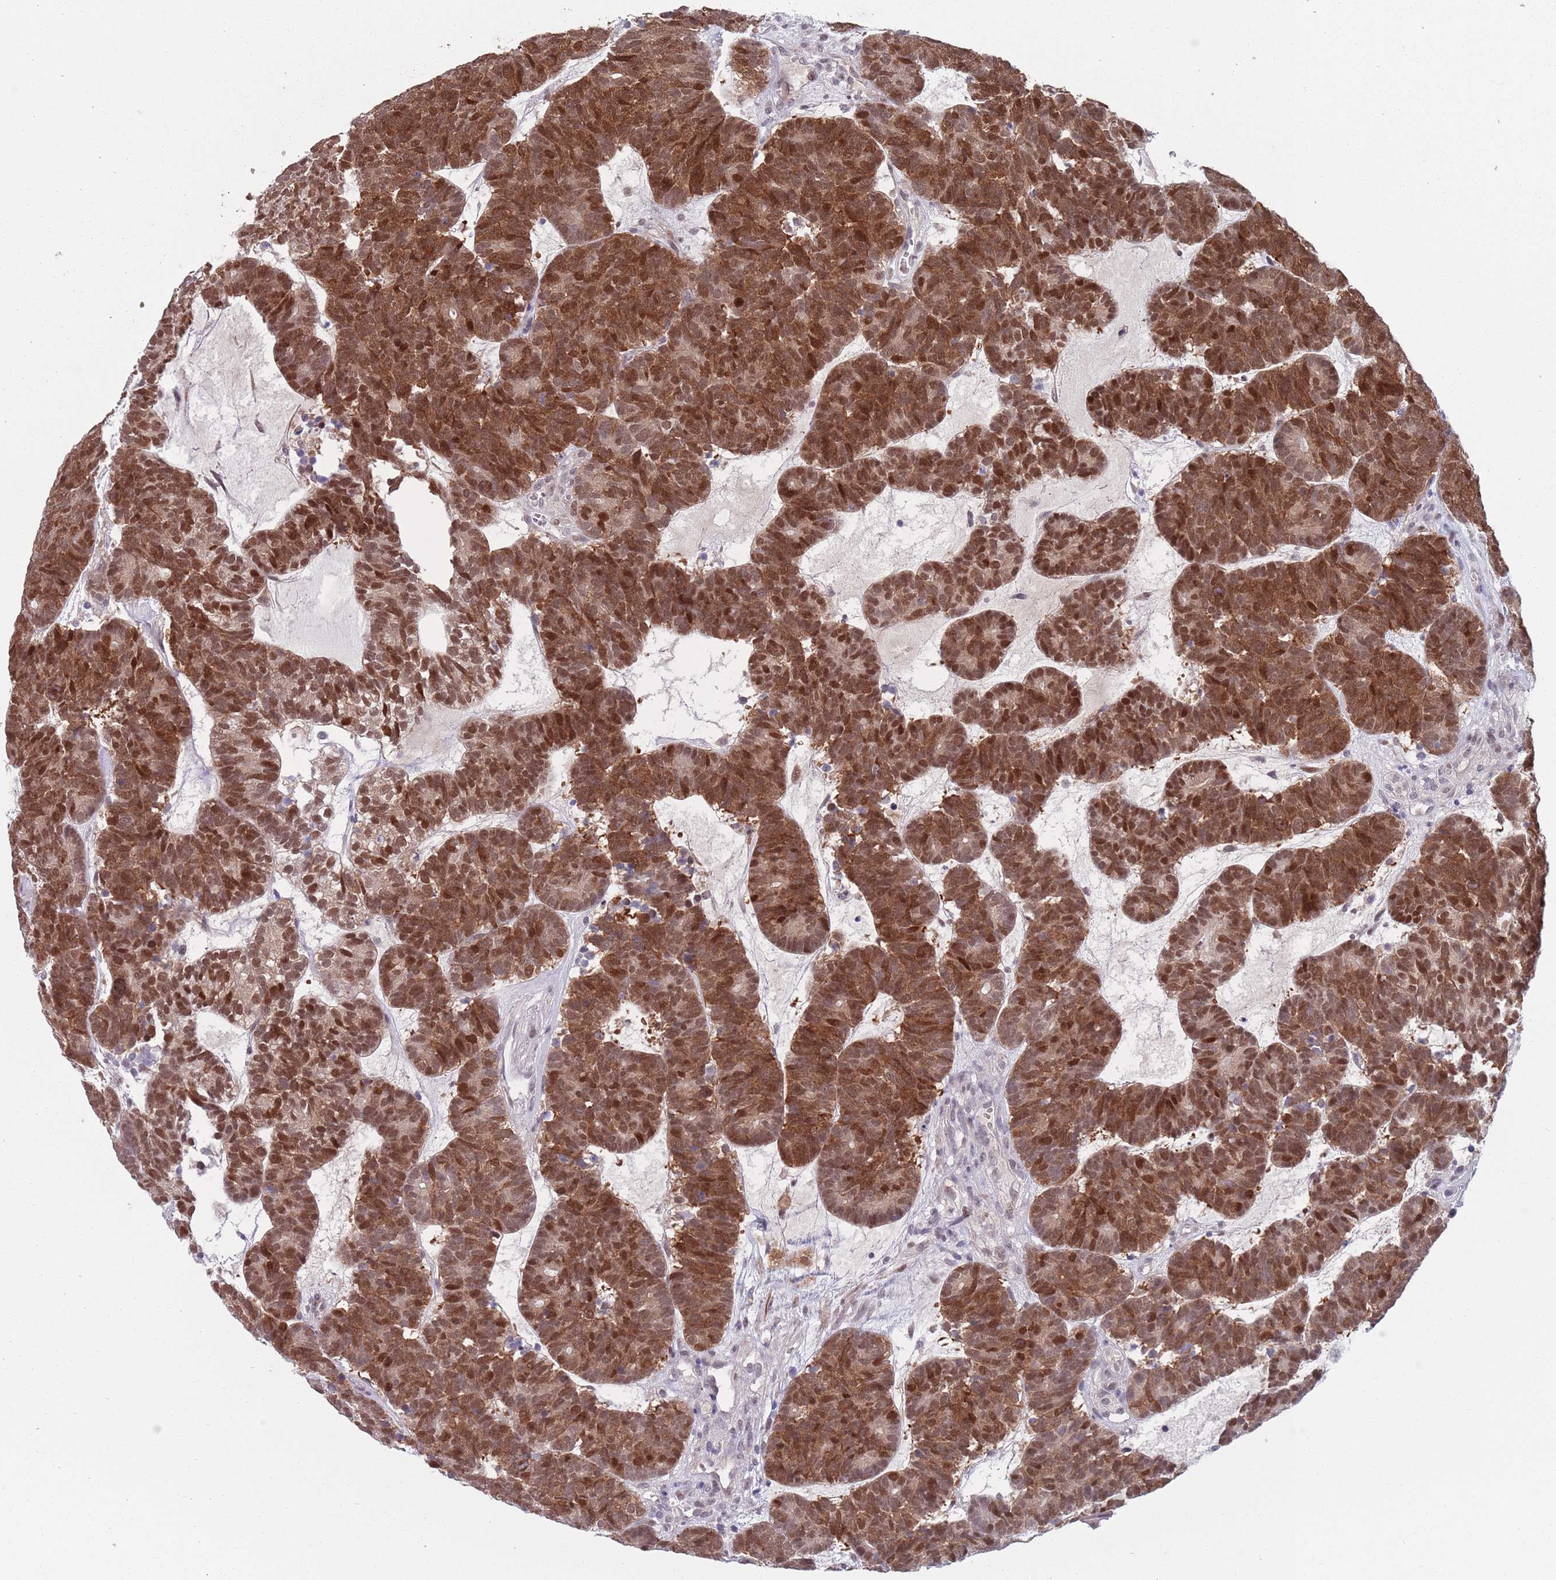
{"staining": {"intensity": "strong", "quantity": ">75%", "location": "cytoplasmic/membranous,nuclear"}, "tissue": "head and neck cancer", "cell_type": "Tumor cells", "image_type": "cancer", "snomed": [{"axis": "morphology", "description": "Adenocarcinoma, NOS"}, {"axis": "topography", "description": "Head-Neck"}], "caption": "Adenocarcinoma (head and neck) was stained to show a protein in brown. There is high levels of strong cytoplasmic/membranous and nuclear staining in approximately >75% of tumor cells.", "gene": "CLNS1A", "patient": {"sex": "female", "age": 81}}